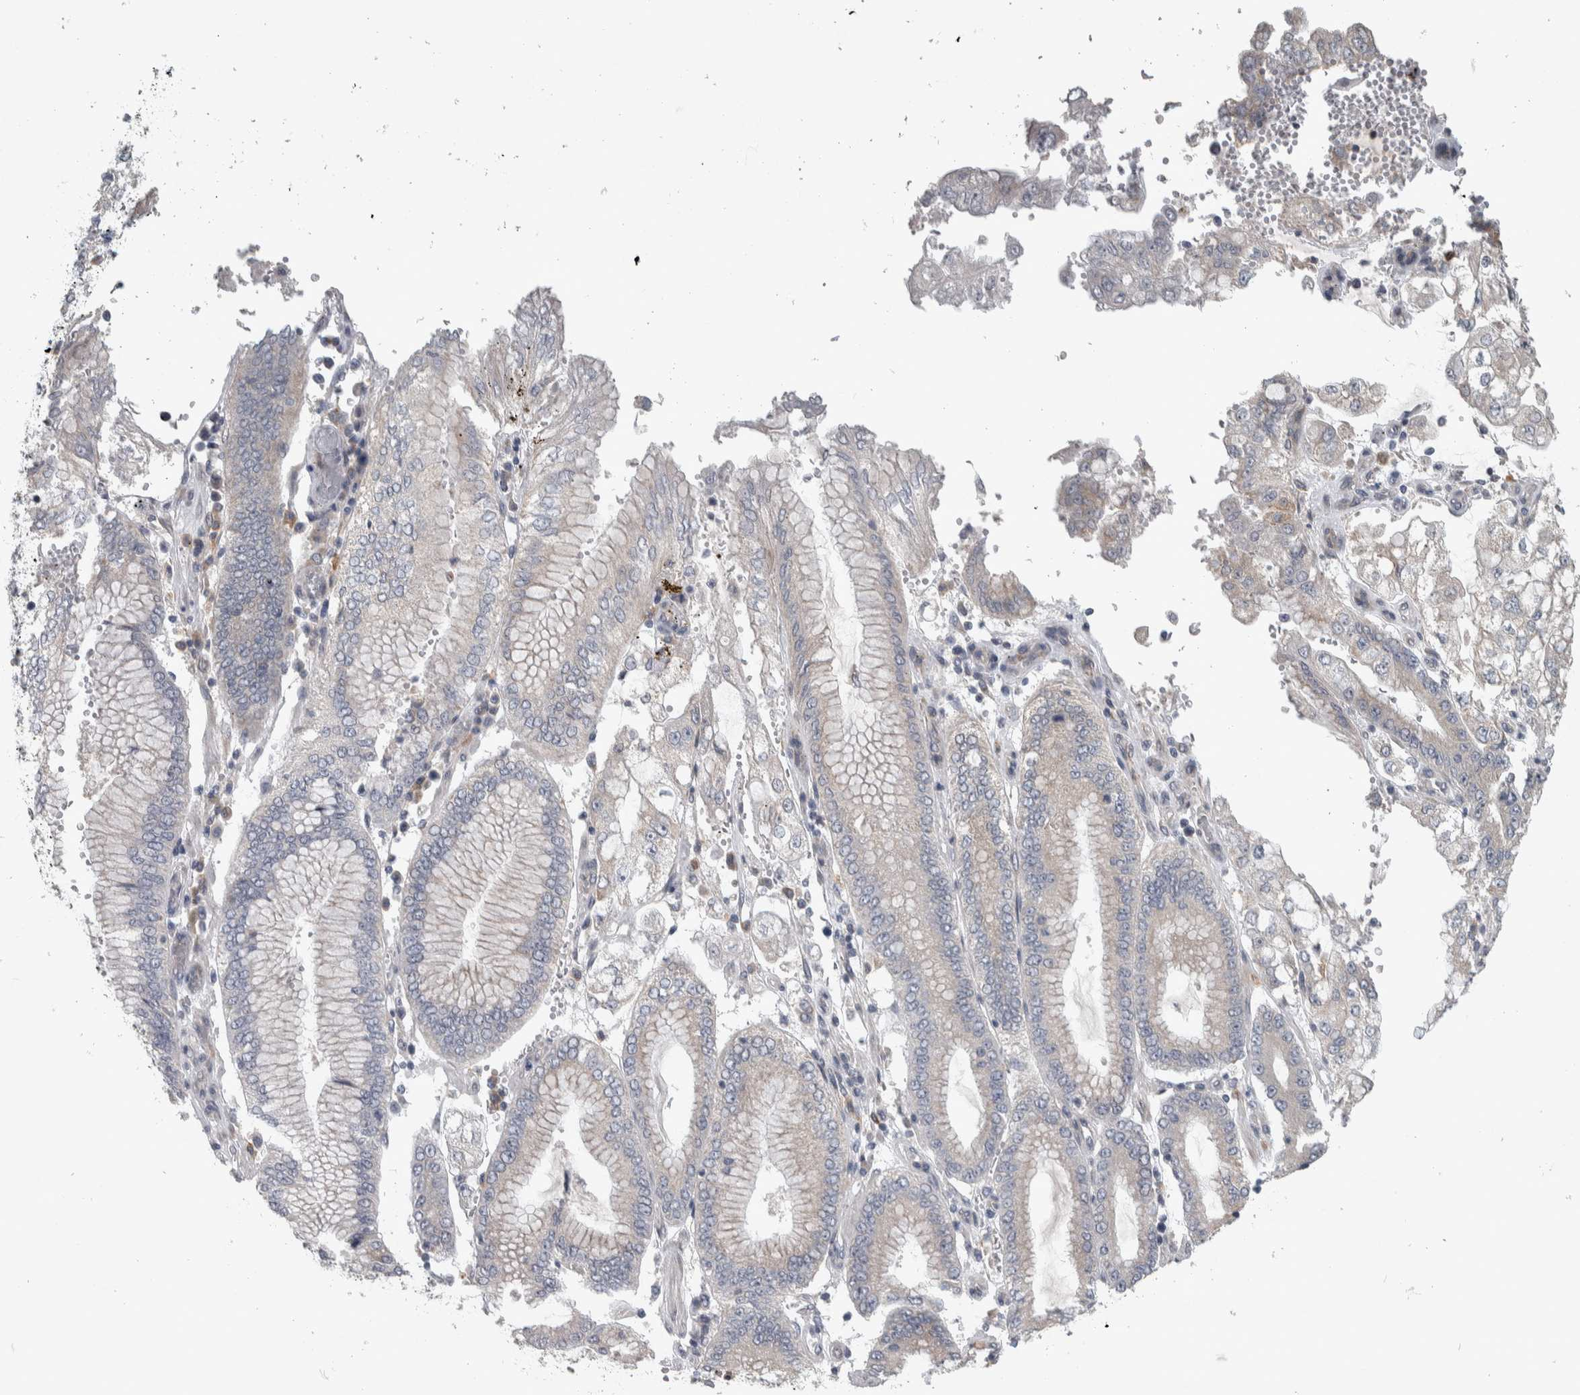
{"staining": {"intensity": "negative", "quantity": "none", "location": "none"}, "tissue": "stomach cancer", "cell_type": "Tumor cells", "image_type": "cancer", "snomed": [{"axis": "morphology", "description": "Adenocarcinoma, NOS"}, {"axis": "topography", "description": "Stomach"}], "caption": "Photomicrograph shows no significant protein positivity in tumor cells of stomach adenocarcinoma.", "gene": "SRP68", "patient": {"sex": "male", "age": 76}}